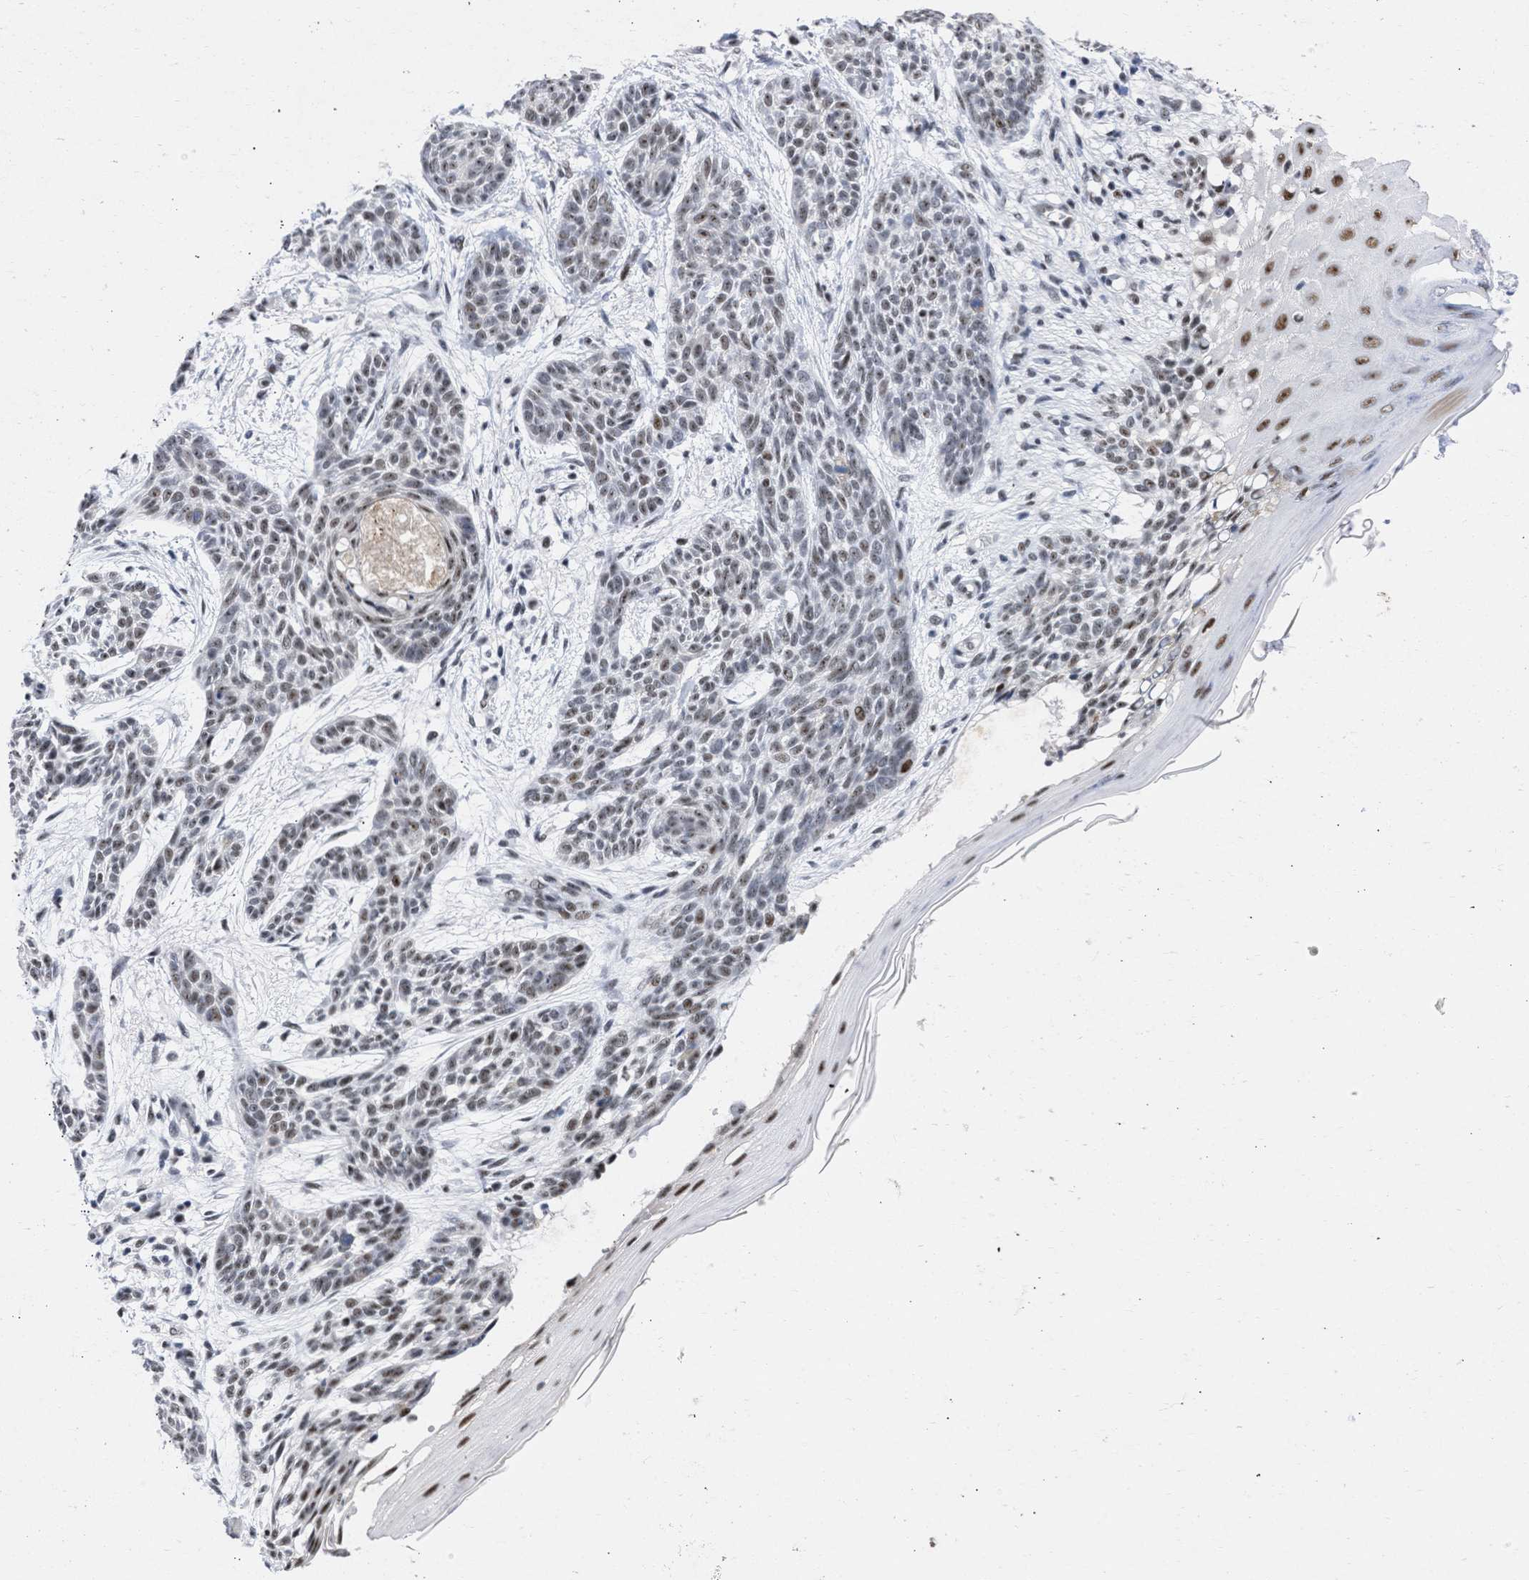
{"staining": {"intensity": "moderate", "quantity": ">75%", "location": "nuclear"}, "tissue": "skin cancer", "cell_type": "Tumor cells", "image_type": "cancer", "snomed": [{"axis": "morphology", "description": "Basal cell carcinoma"}, {"axis": "topography", "description": "Skin"}], "caption": "DAB (3,3'-diaminobenzidine) immunohistochemical staining of human basal cell carcinoma (skin) shows moderate nuclear protein staining in about >75% of tumor cells.", "gene": "DDX41", "patient": {"sex": "female", "age": 59}}